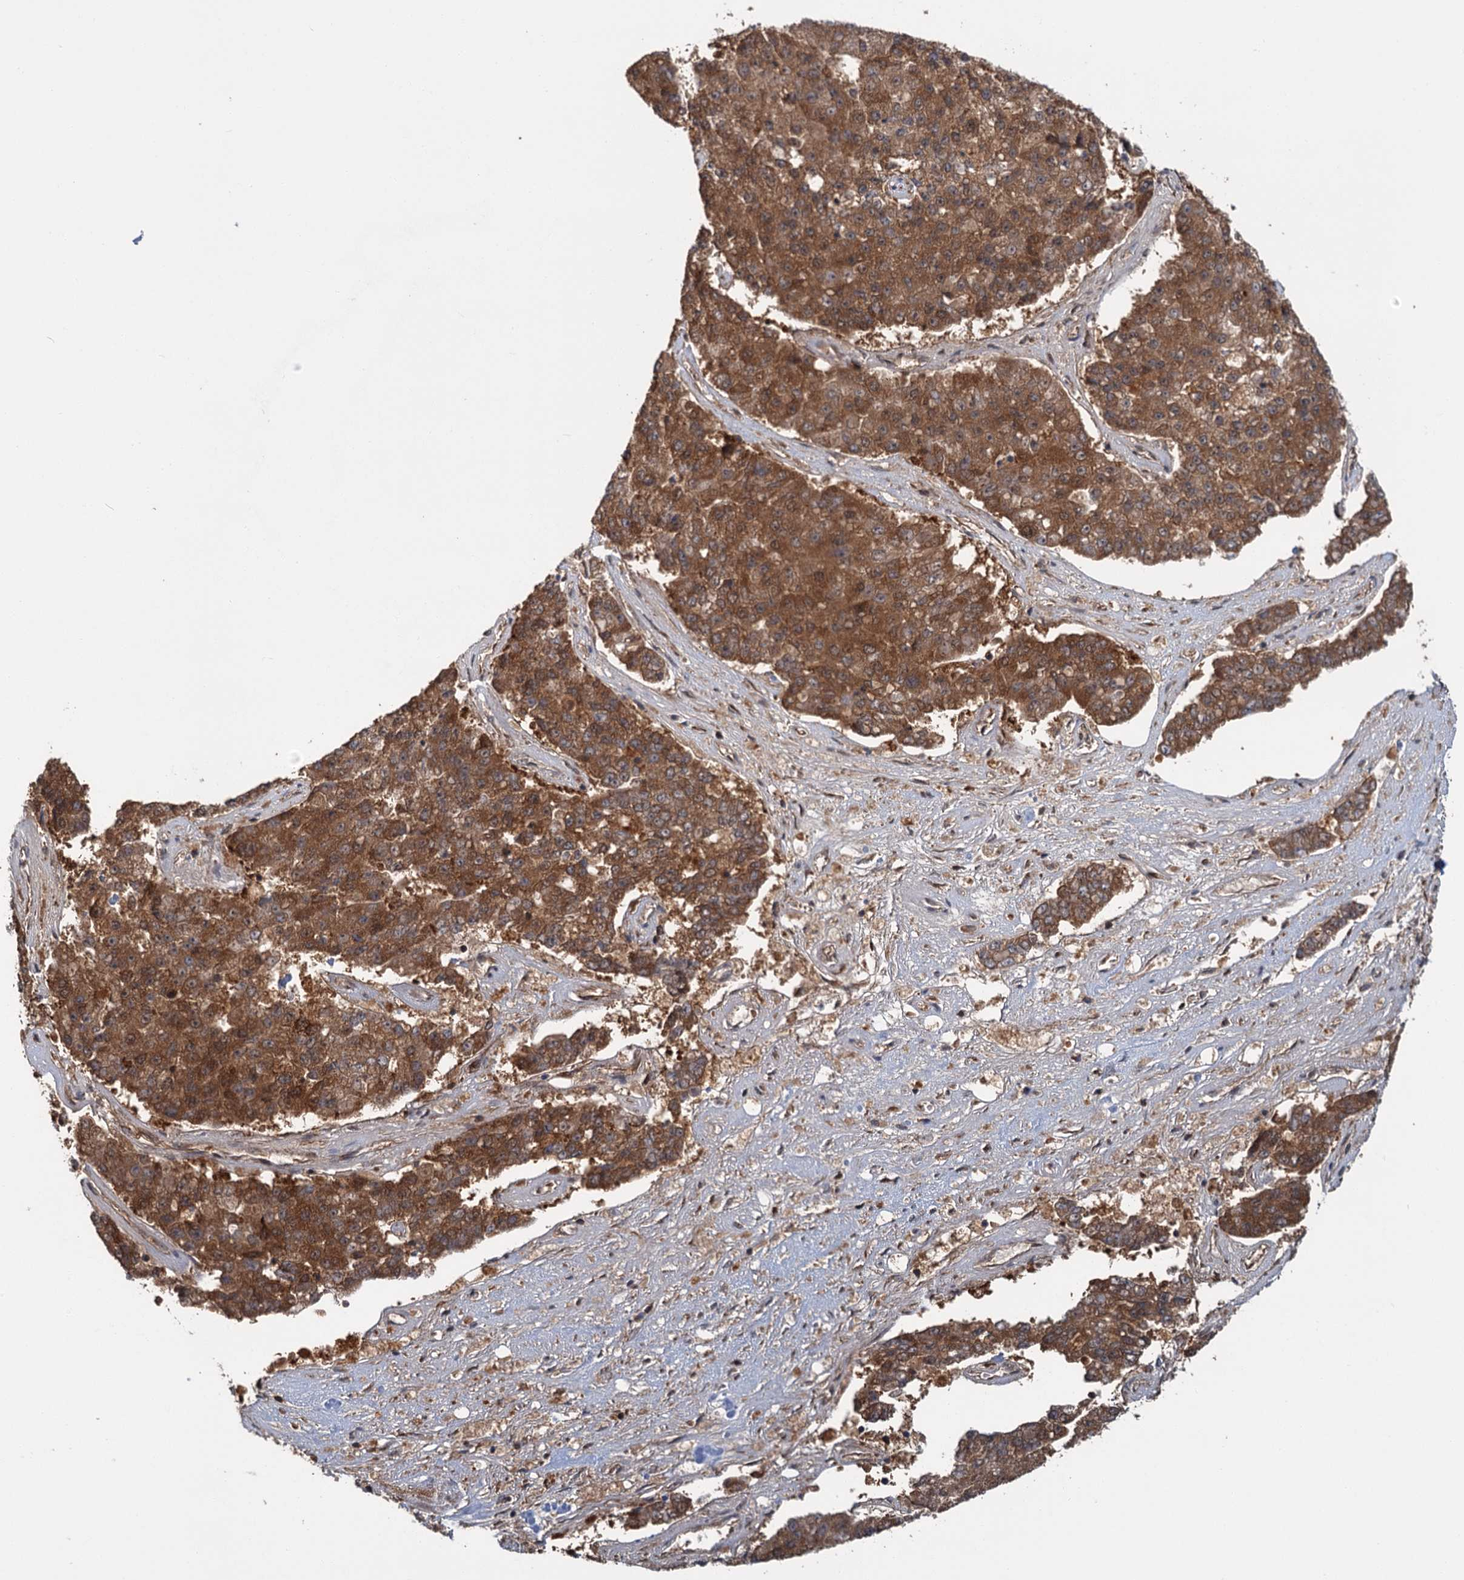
{"staining": {"intensity": "strong", "quantity": ">75%", "location": "cytoplasmic/membranous"}, "tissue": "pancreatic cancer", "cell_type": "Tumor cells", "image_type": "cancer", "snomed": [{"axis": "morphology", "description": "Adenocarcinoma, NOS"}, {"axis": "topography", "description": "Pancreas"}], "caption": "DAB (3,3'-diaminobenzidine) immunohistochemical staining of pancreatic cancer (adenocarcinoma) exhibits strong cytoplasmic/membranous protein expression in about >75% of tumor cells. (Stains: DAB (3,3'-diaminobenzidine) in brown, nuclei in blue, Microscopy: brightfield microscopy at high magnification).", "gene": "KANSL2", "patient": {"sex": "male", "age": 50}}